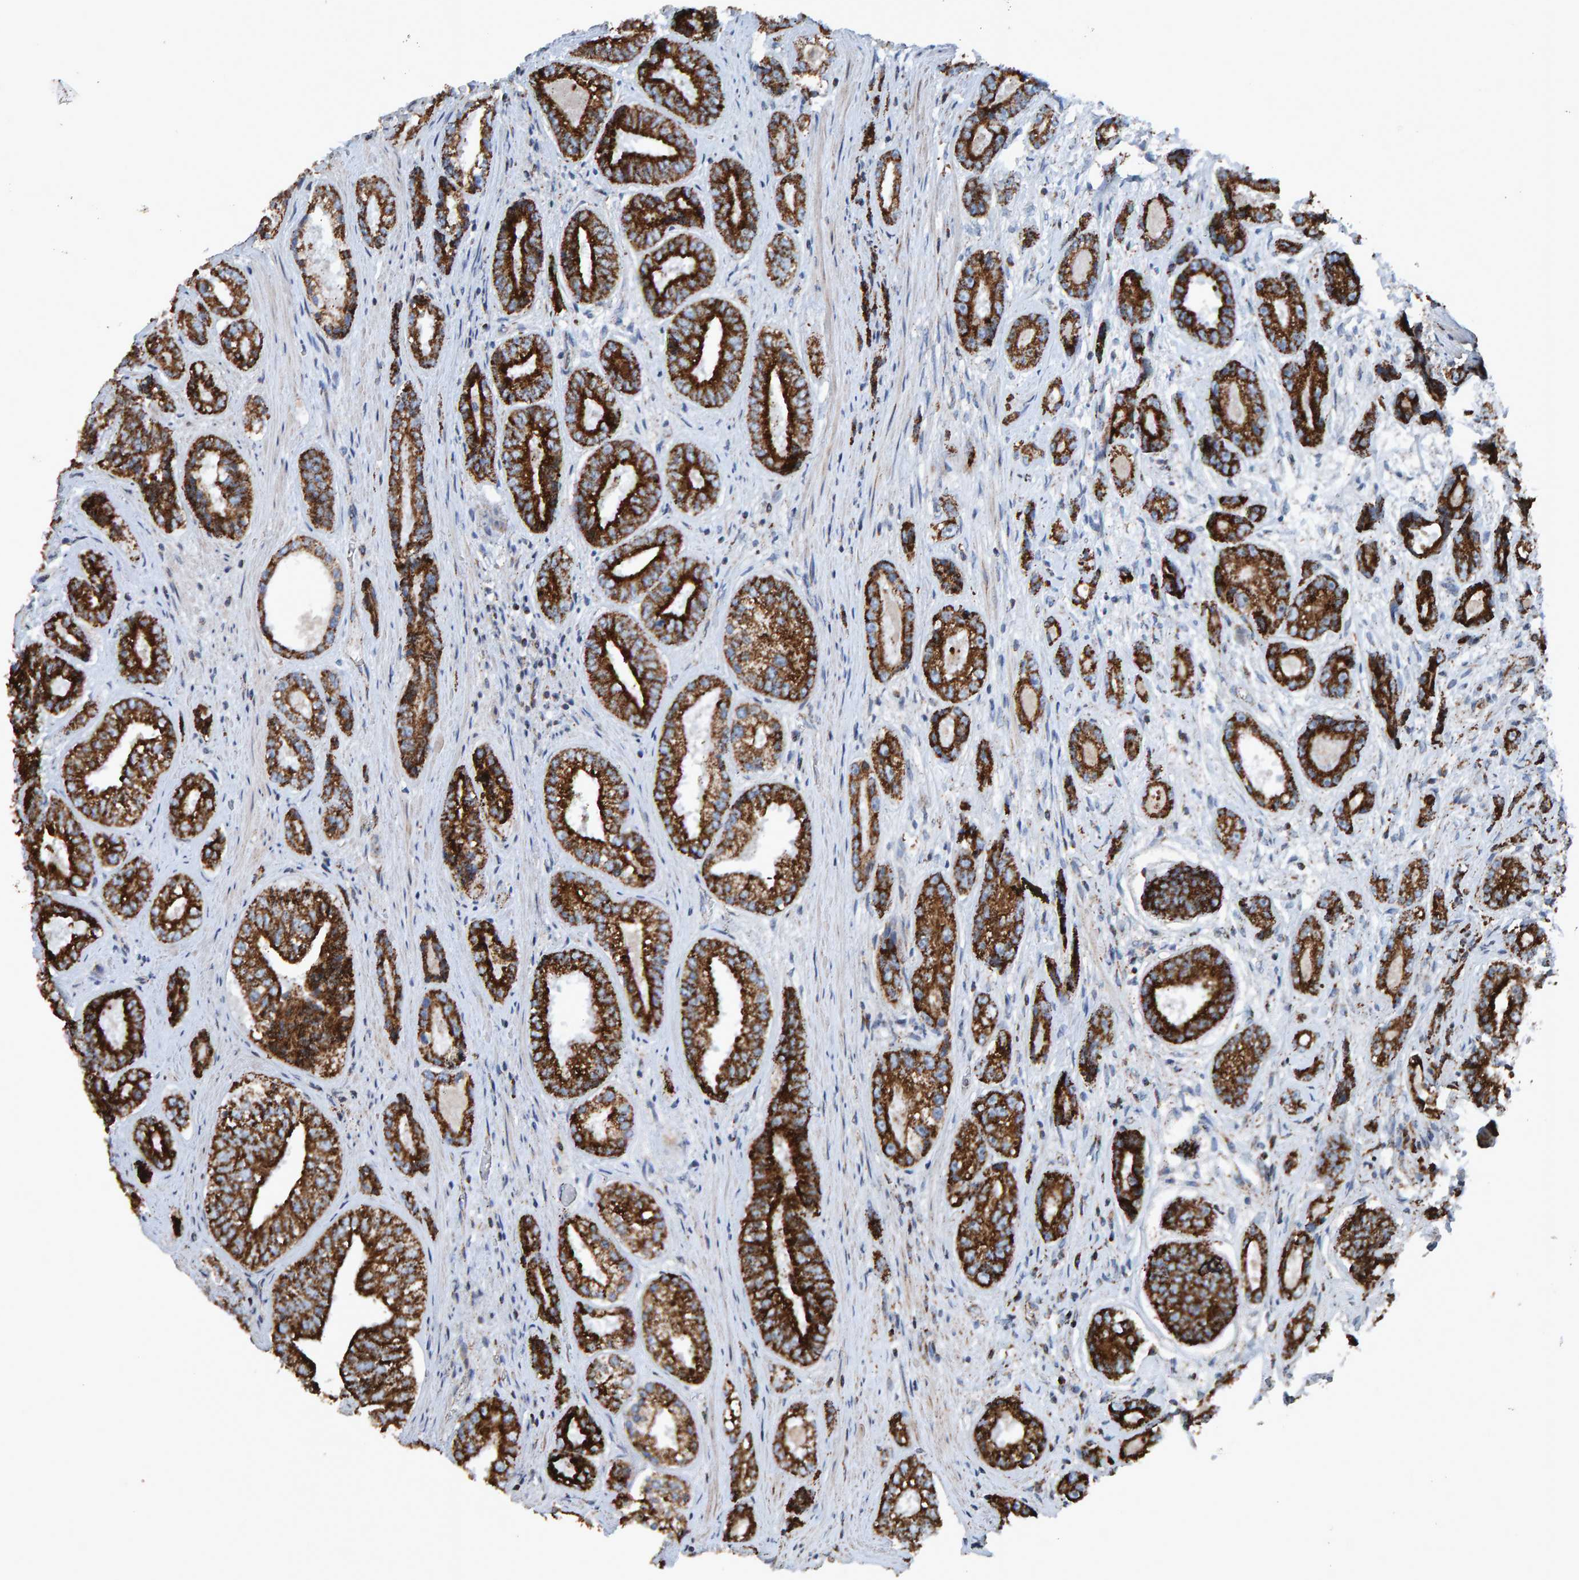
{"staining": {"intensity": "strong", "quantity": ">75%", "location": "cytoplasmic/membranous"}, "tissue": "prostate cancer", "cell_type": "Tumor cells", "image_type": "cancer", "snomed": [{"axis": "morphology", "description": "Adenocarcinoma, High grade"}, {"axis": "topography", "description": "Prostate"}], "caption": "About >75% of tumor cells in human prostate adenocarcinoma (high-grade) demonstrate strong cytoplasmic/membranous protein staining as visualized by brown immunohistochemical staining.", "gene": "ZNF48", "patient": {"sex": "male", "age": 61}}